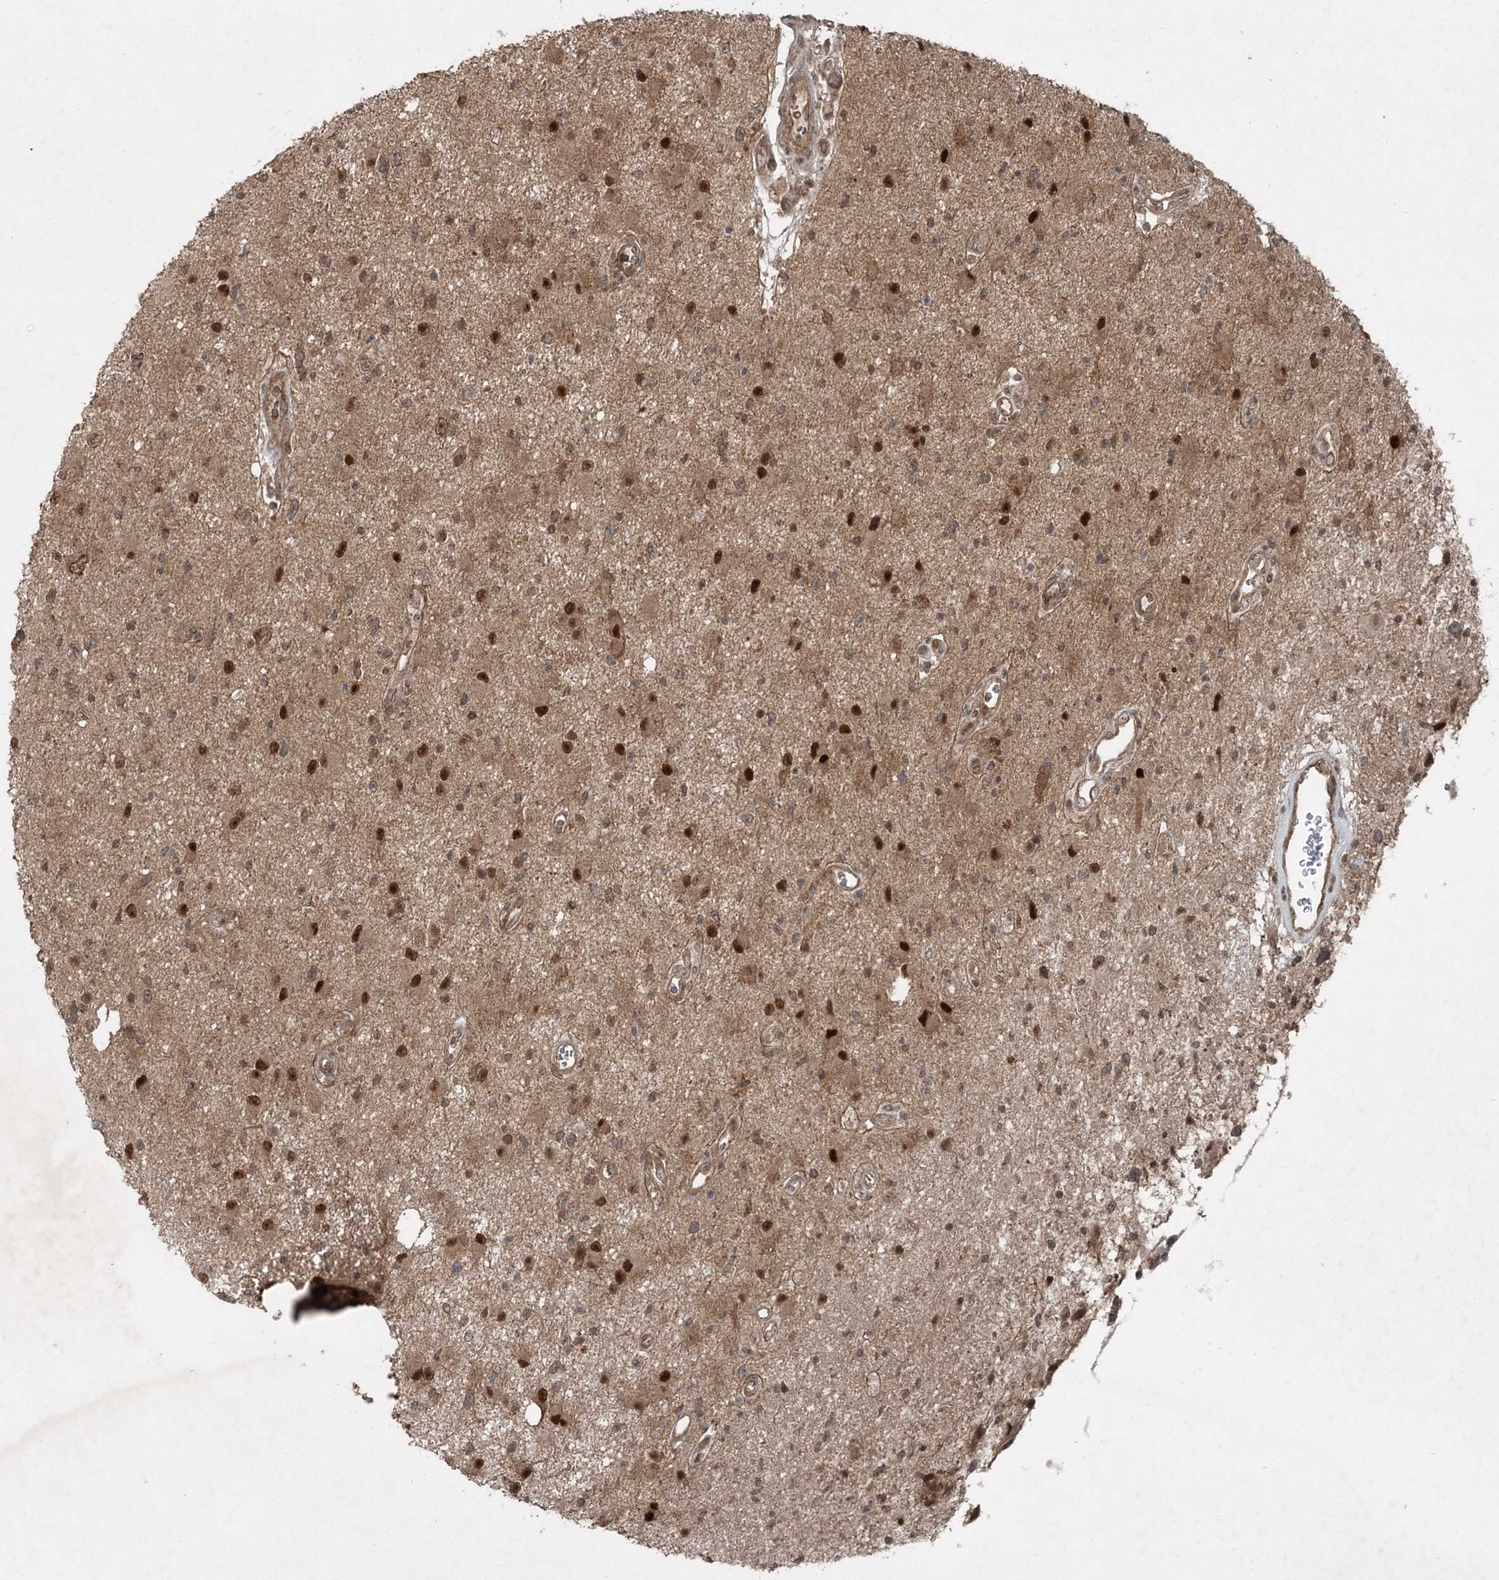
{"staining": {"intensity": "moderate", "quantity": ">75%", "location": "cytoplasmic/membranous,nuclear"}, "tissue": "glioma", "cell_type": "Tumor cells", "image_type": "cancer", "snomed": [{"axis": "morphology", "description": "Glioma, malignant, High grade"}, {"axis": "topography", "description": "Brain"}], "caption": "DAB immunohistochemical staining of malignant high-grade glioma demonstrates moderate cytoplasmic/membranous and nuclear protein expression in approximately >75% of tumor cells.", "gene": "FBXL17", "patient": {"sex": "male", "age": 33}}